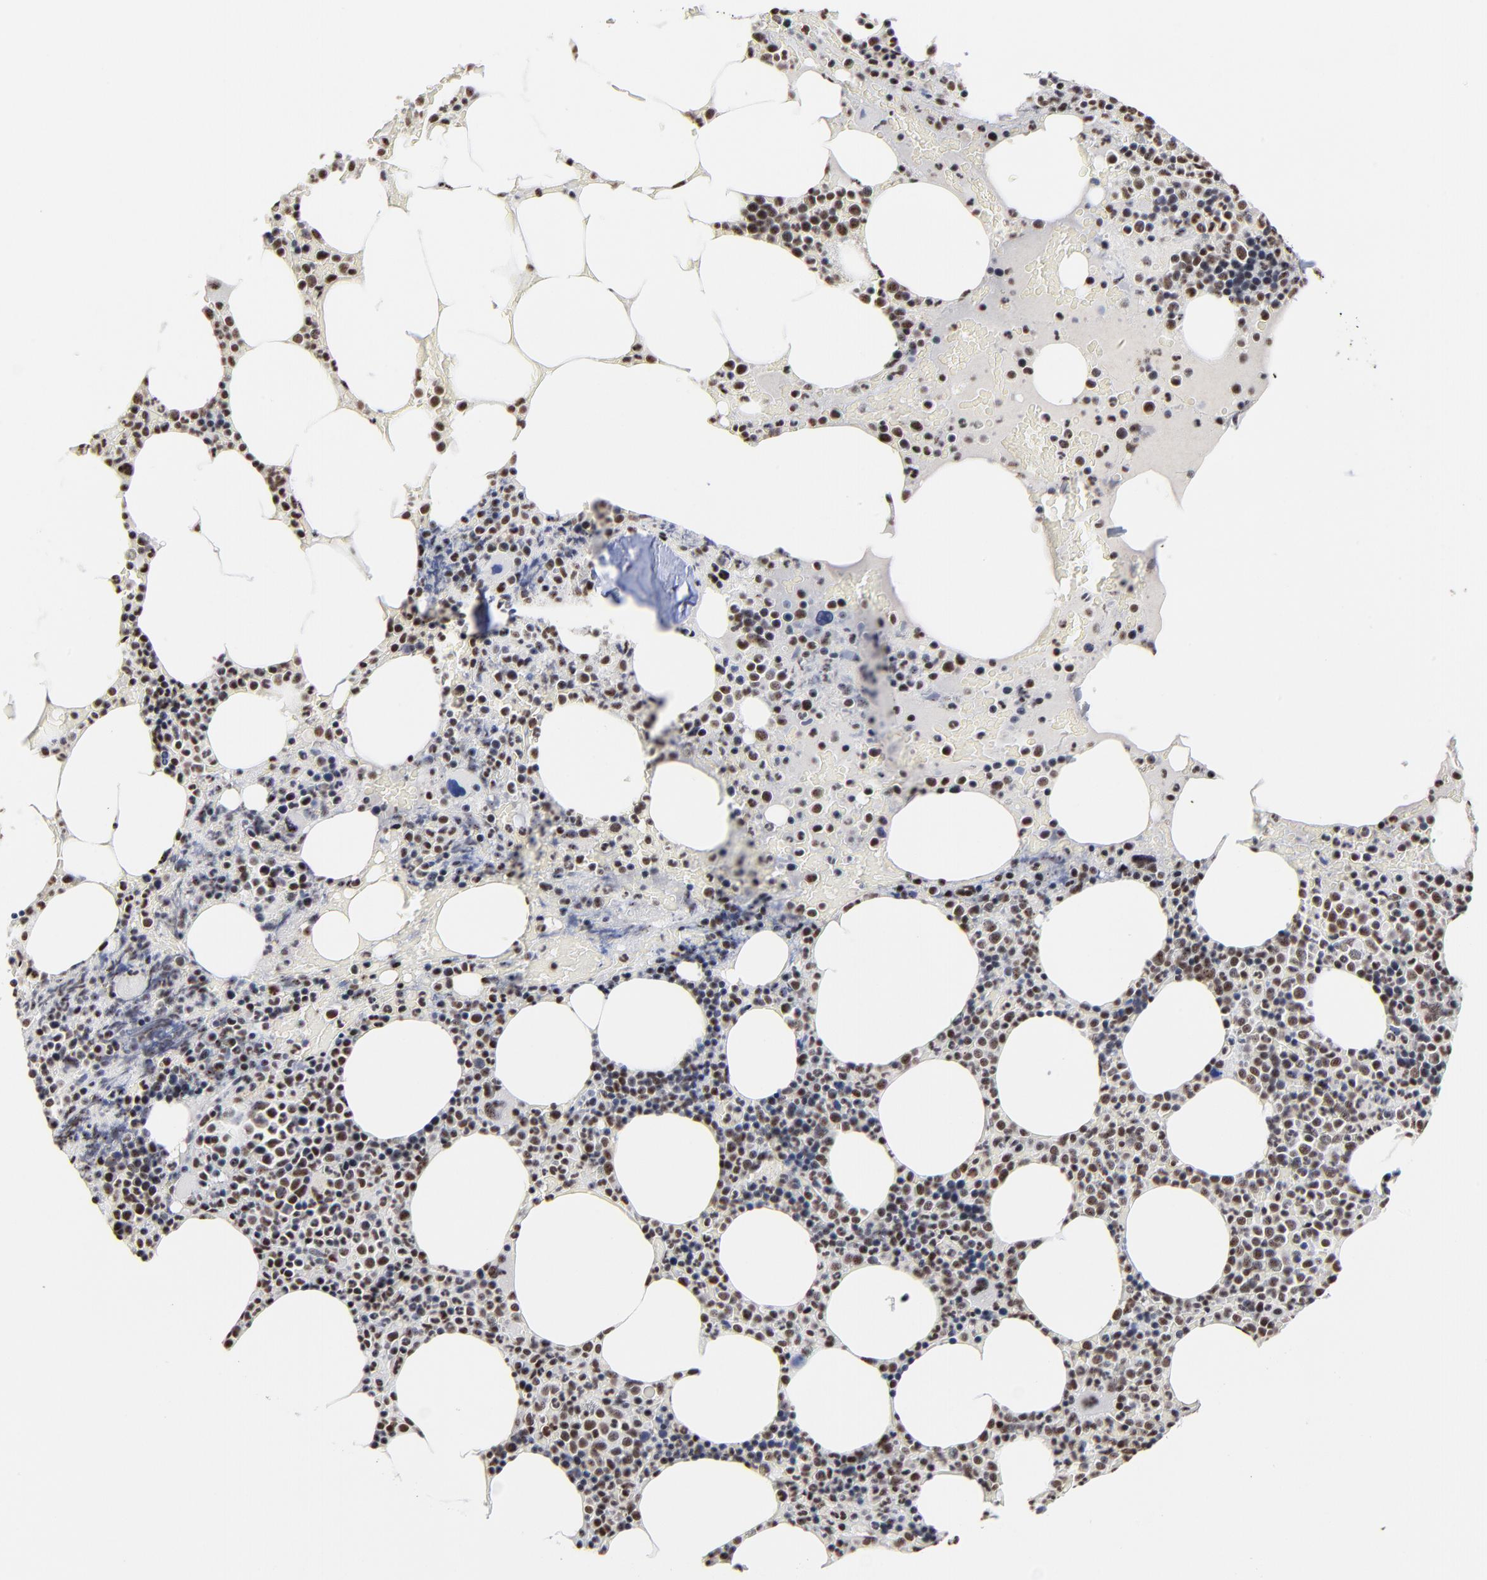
{"staining": {"intensity": "moderate", "quantity": ">75%", "location": "nuclear"}, "tissue": "bone marrow", "cell_type": "Hematopoietic cells", "image_type": "normal", "snomed": [{"axis": "morphology", "description": "Normal tissue, NOS"}, {"axis": "topography", "description": "Bone marrow"}], "caption": "Immunohistochemistry micrograph of unremarkable bone marrow: bone marrow stained using IHC demonstrates medium levels of moderate protein expression localized specifically in the nuclear of hematopoietic cells, appearing as a nuclear brown color.", "gene": "MBD4", "patient": {"sex": "female", "age": 66}}